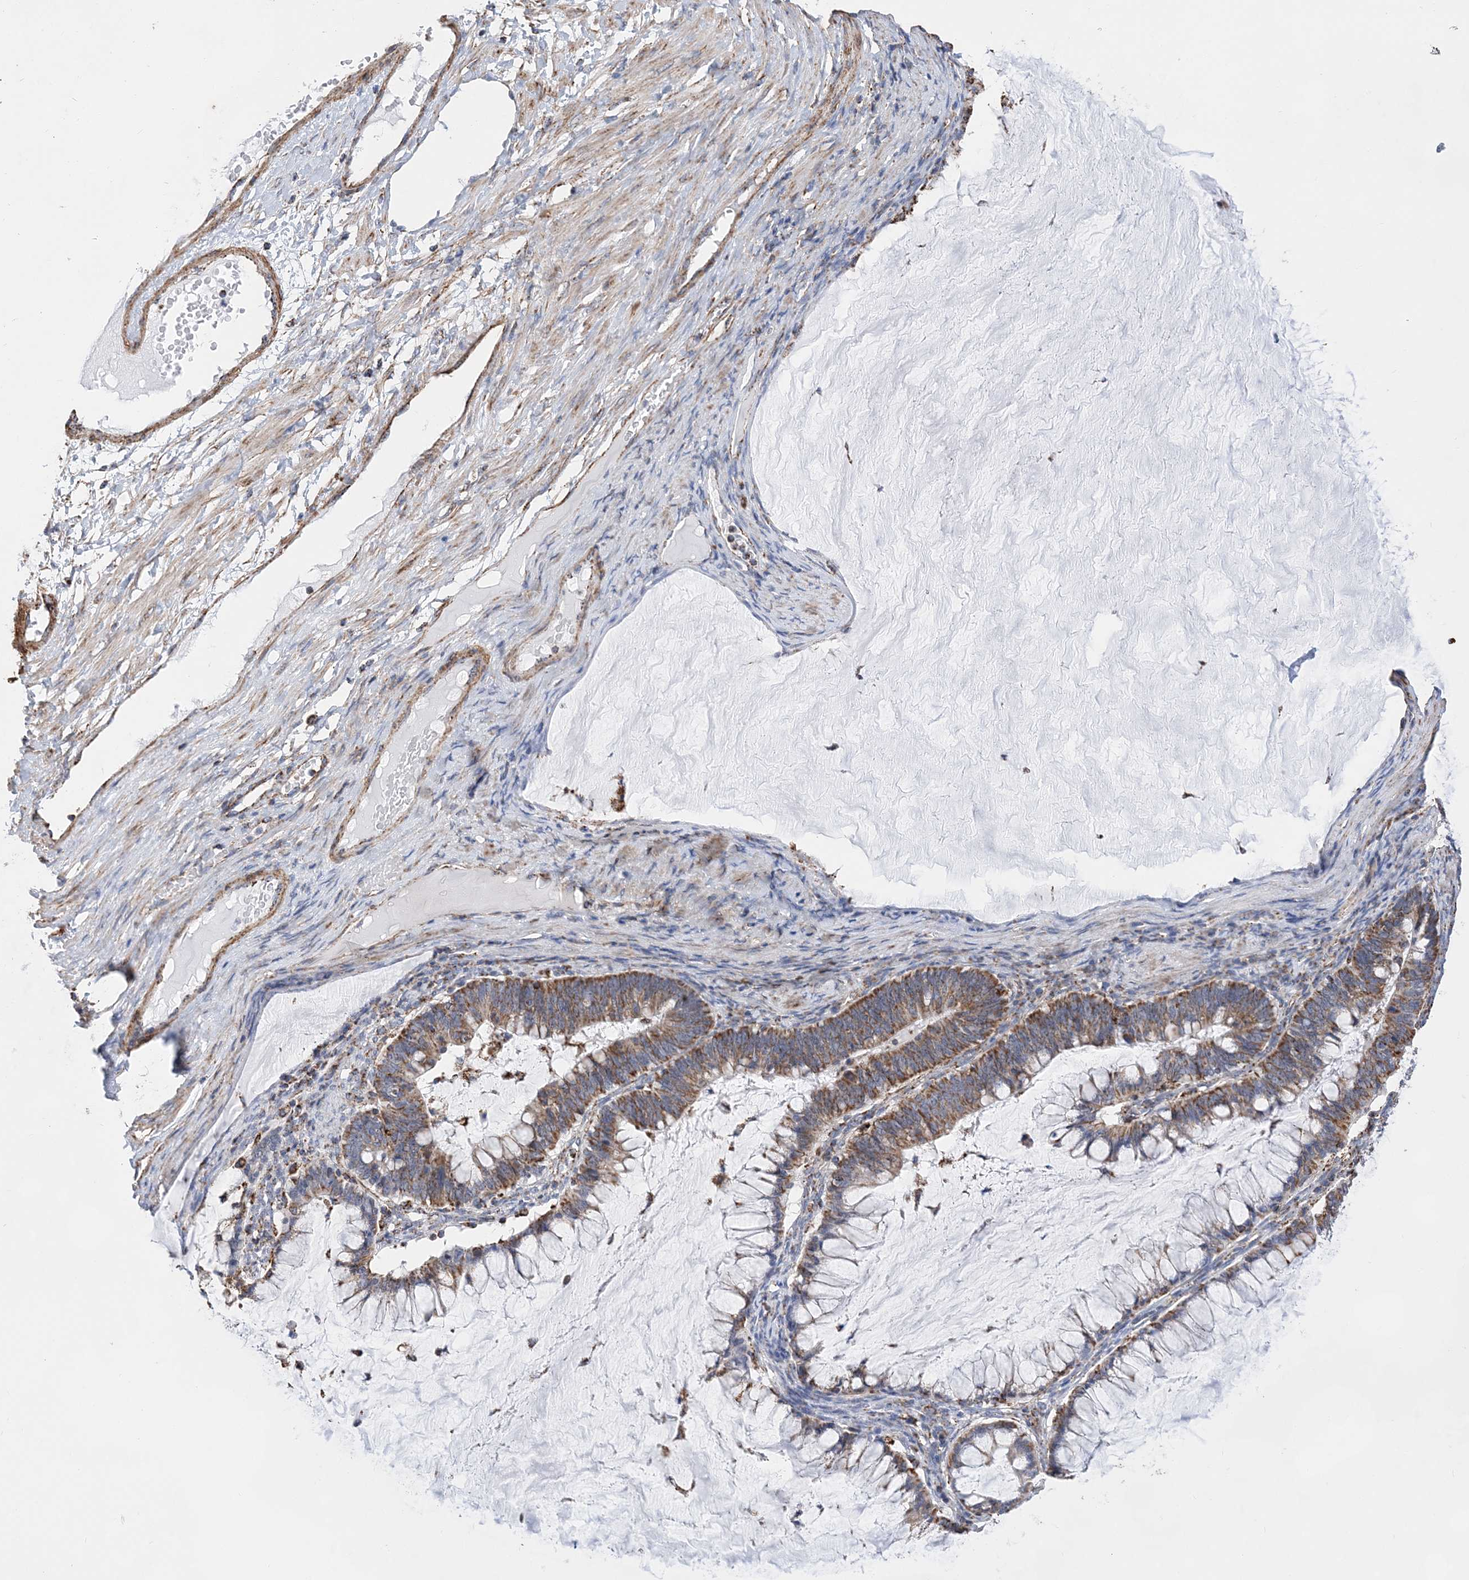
{"staining": {"intensity": "moderate", "quantity": ">75%", "location": "cytoplasmic/membranous"}, "tissue": "ovarian cancer", "cell_type": "Tumor cells", "image_type": "cancer", "snomed": [{"axis": "morphology", "description": "Cystadenocarcinoma, mucinous, NOS"}, {"axis": "topography", "description": "Ovary"}], "caption": "An image of mucinous cystadenocarcinoma (ovarian) stained for a protein demonstrates moderate cytoplasmic/membranous brown staining in tumor cells.", "gene": "ACOT9", "patient": {"sex": "female", "age": 61}}